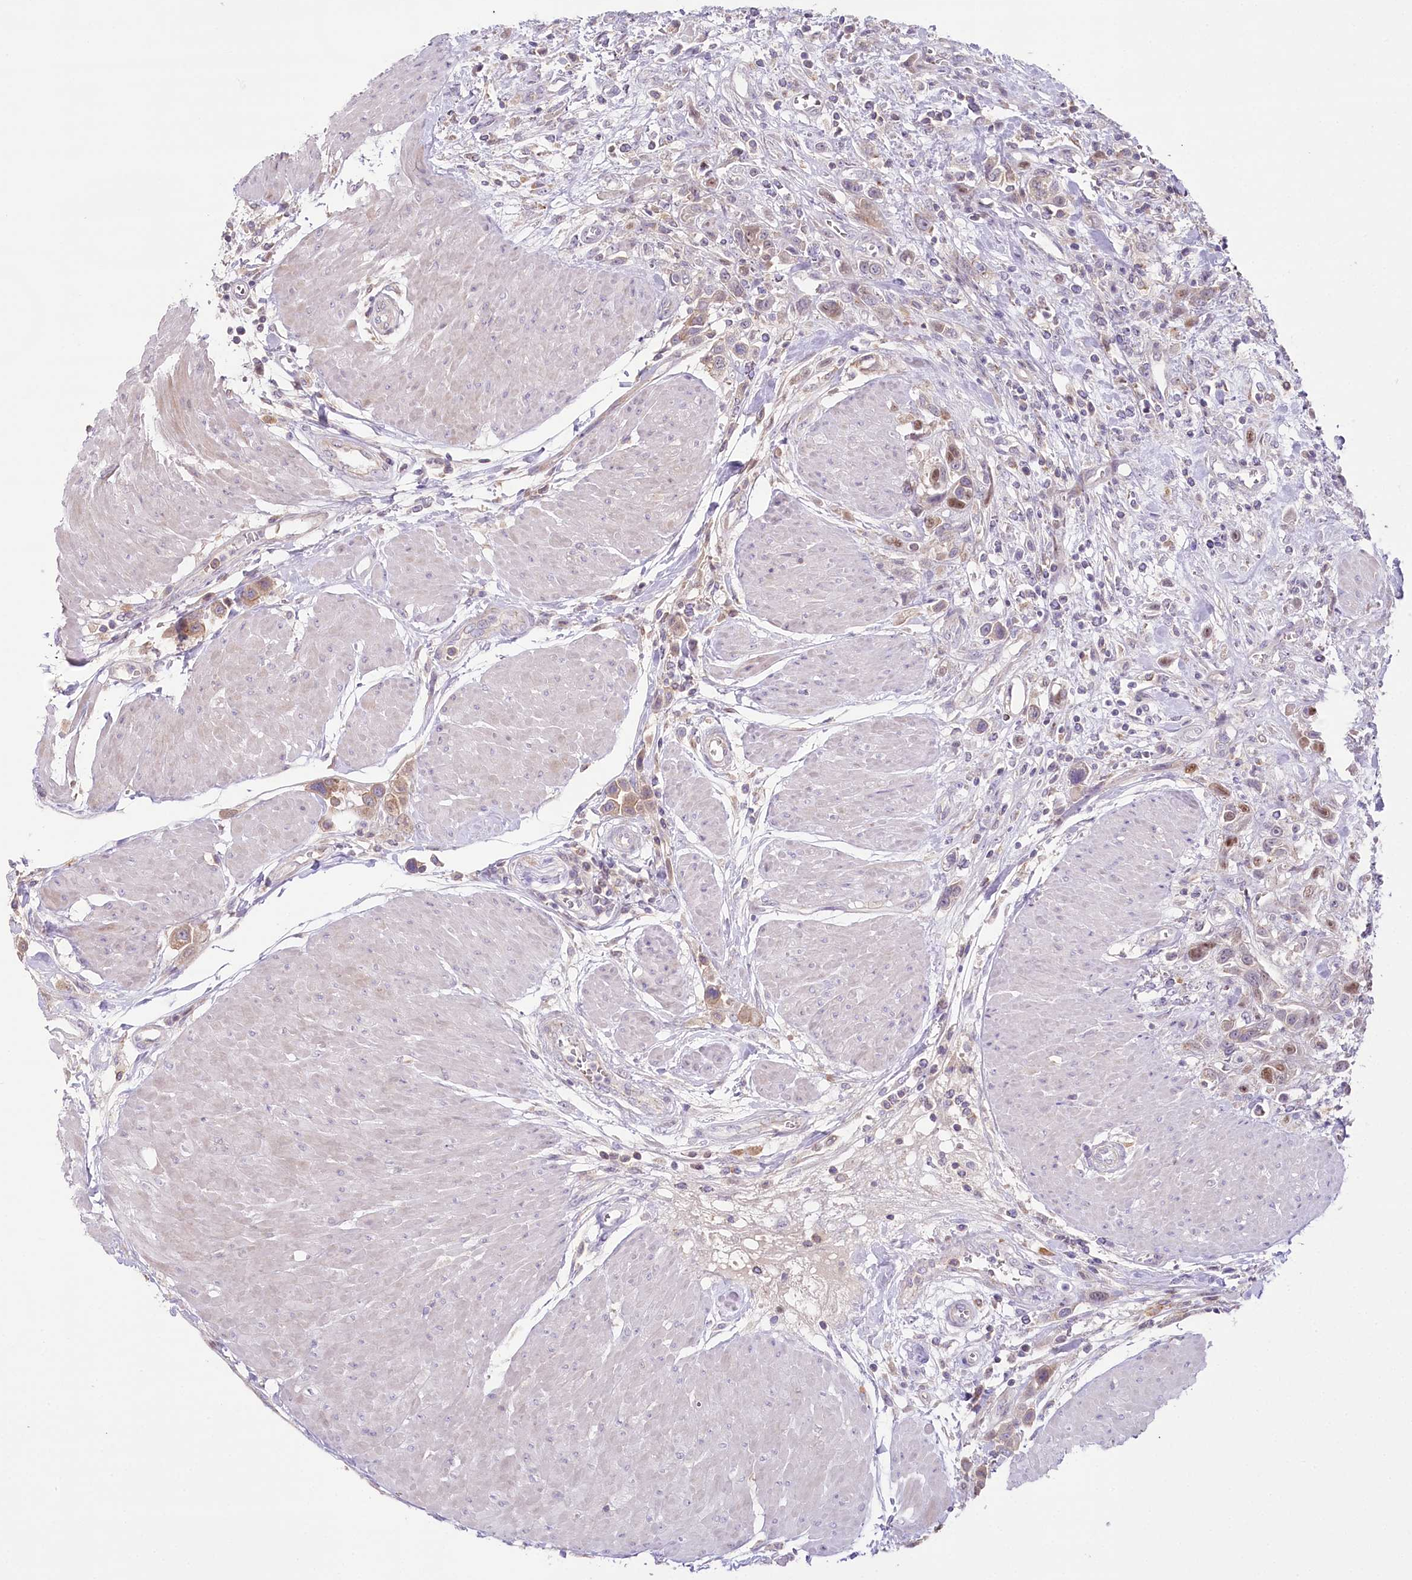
{"staining": {"intensity": "weak", "quantity": "<25%", "location": "cytoplasmic/membranous"}, "tissue": "urothelial cancer", "cell_type": "Tumor cells", "image_type": "cancer", "snomed": [{"axis": "morphology", "description": "Urothelial carcinoma, High grade"}, {"axis": "topography", "description": "Urinary bladder"}], "caption": "Human urothelial carcinoma (high-grade) stained for a protein using IHC reveals no expression in tumor cells.", "gene": "SLC6A11", "patient": {"sex": "male", "age": 50}}